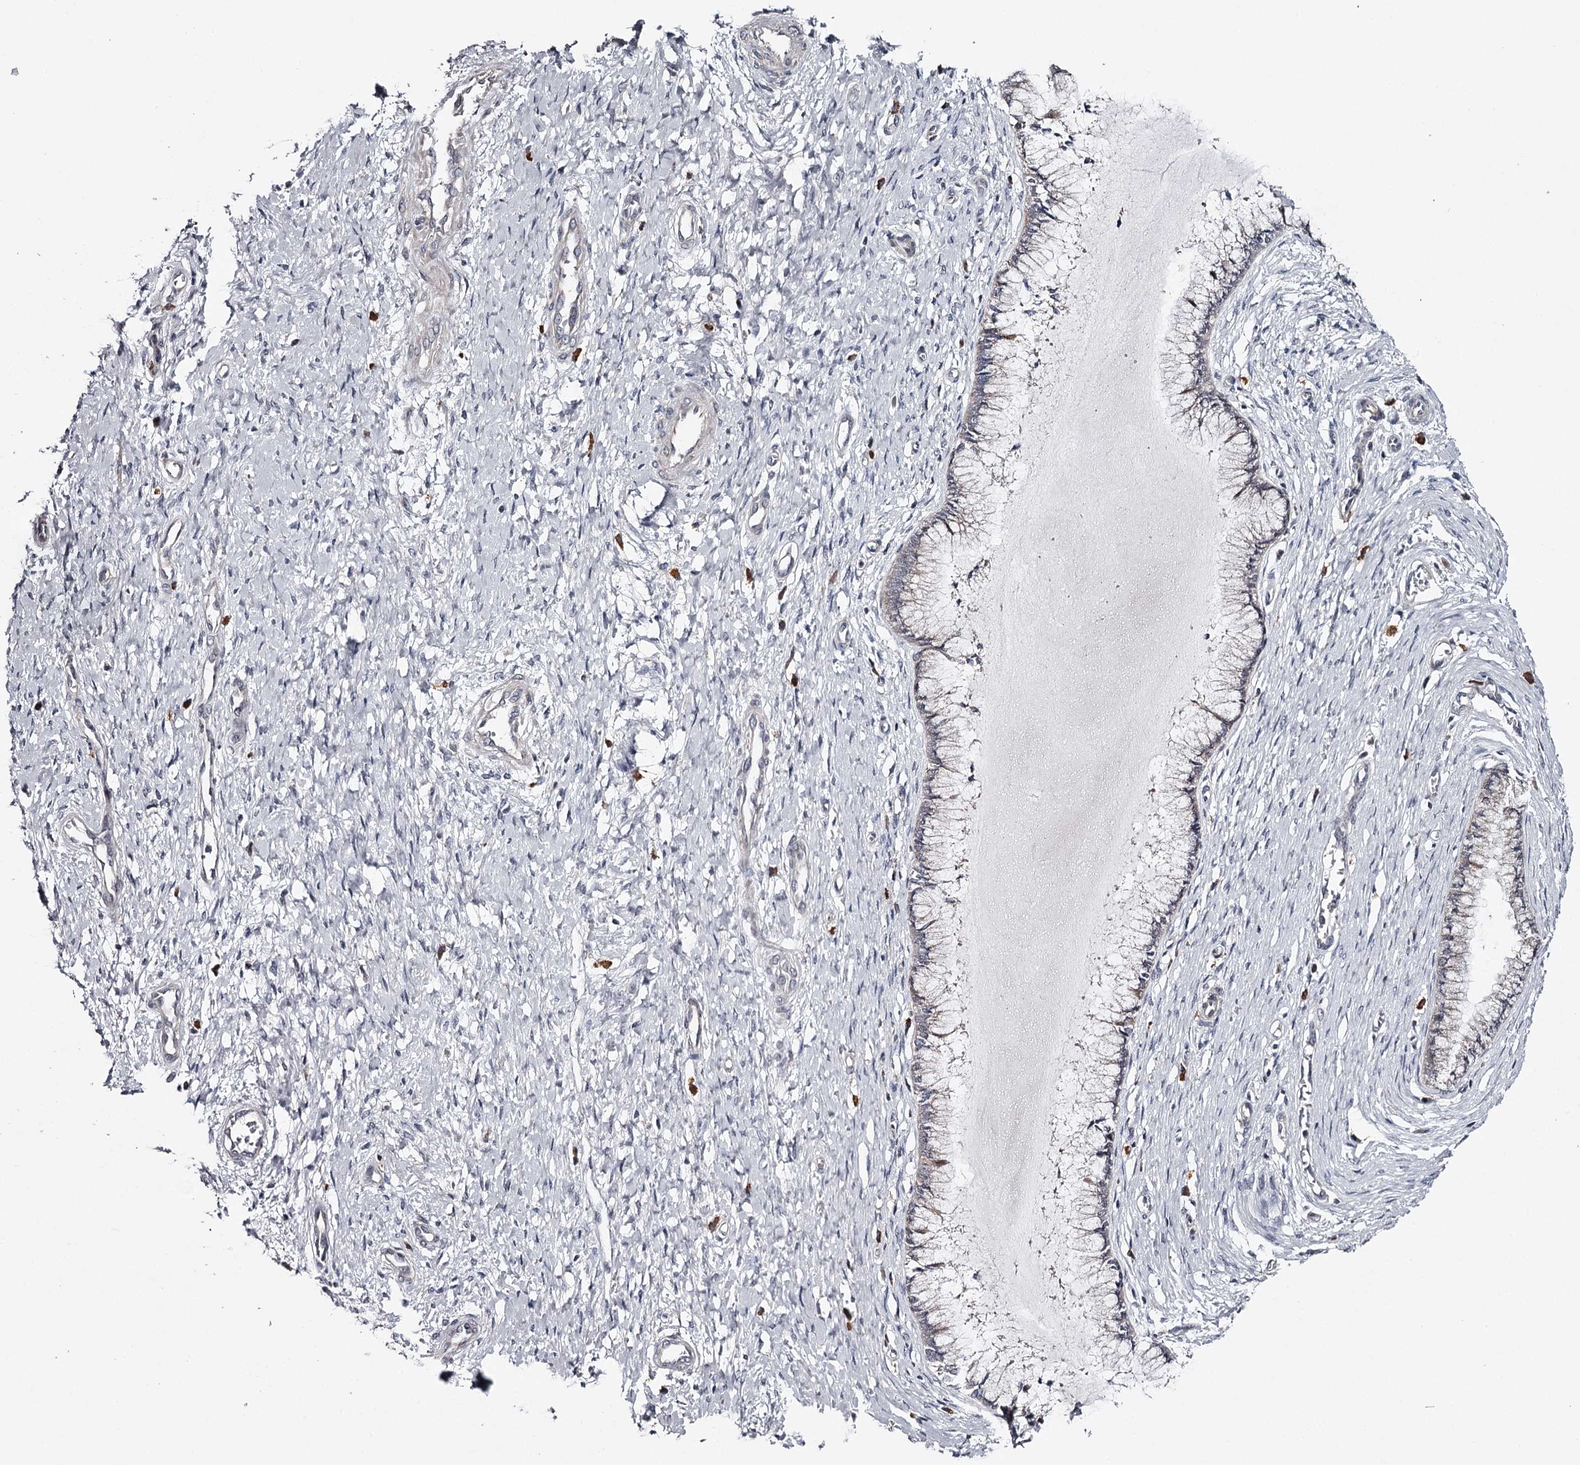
{"staining": {"intensity": "weak", "quantity": "<25%", "location": "cytoplasmic/membranous"}, "tissue": "cervix", "cell_type": "Glandular cells", "image_type": "normal", "snomed": [{"axis": "morphology", "description": "Normal tissue, NOS"}, {"axis": "topography", "description": "Cervix"}], "caption": "This is an immunohistochemistry (IHC) micrograph of normal human cervix. There is no positivity in glandular cells.", "gene": "GTSF1", "patient": {"sex": "female", "age": 55}}